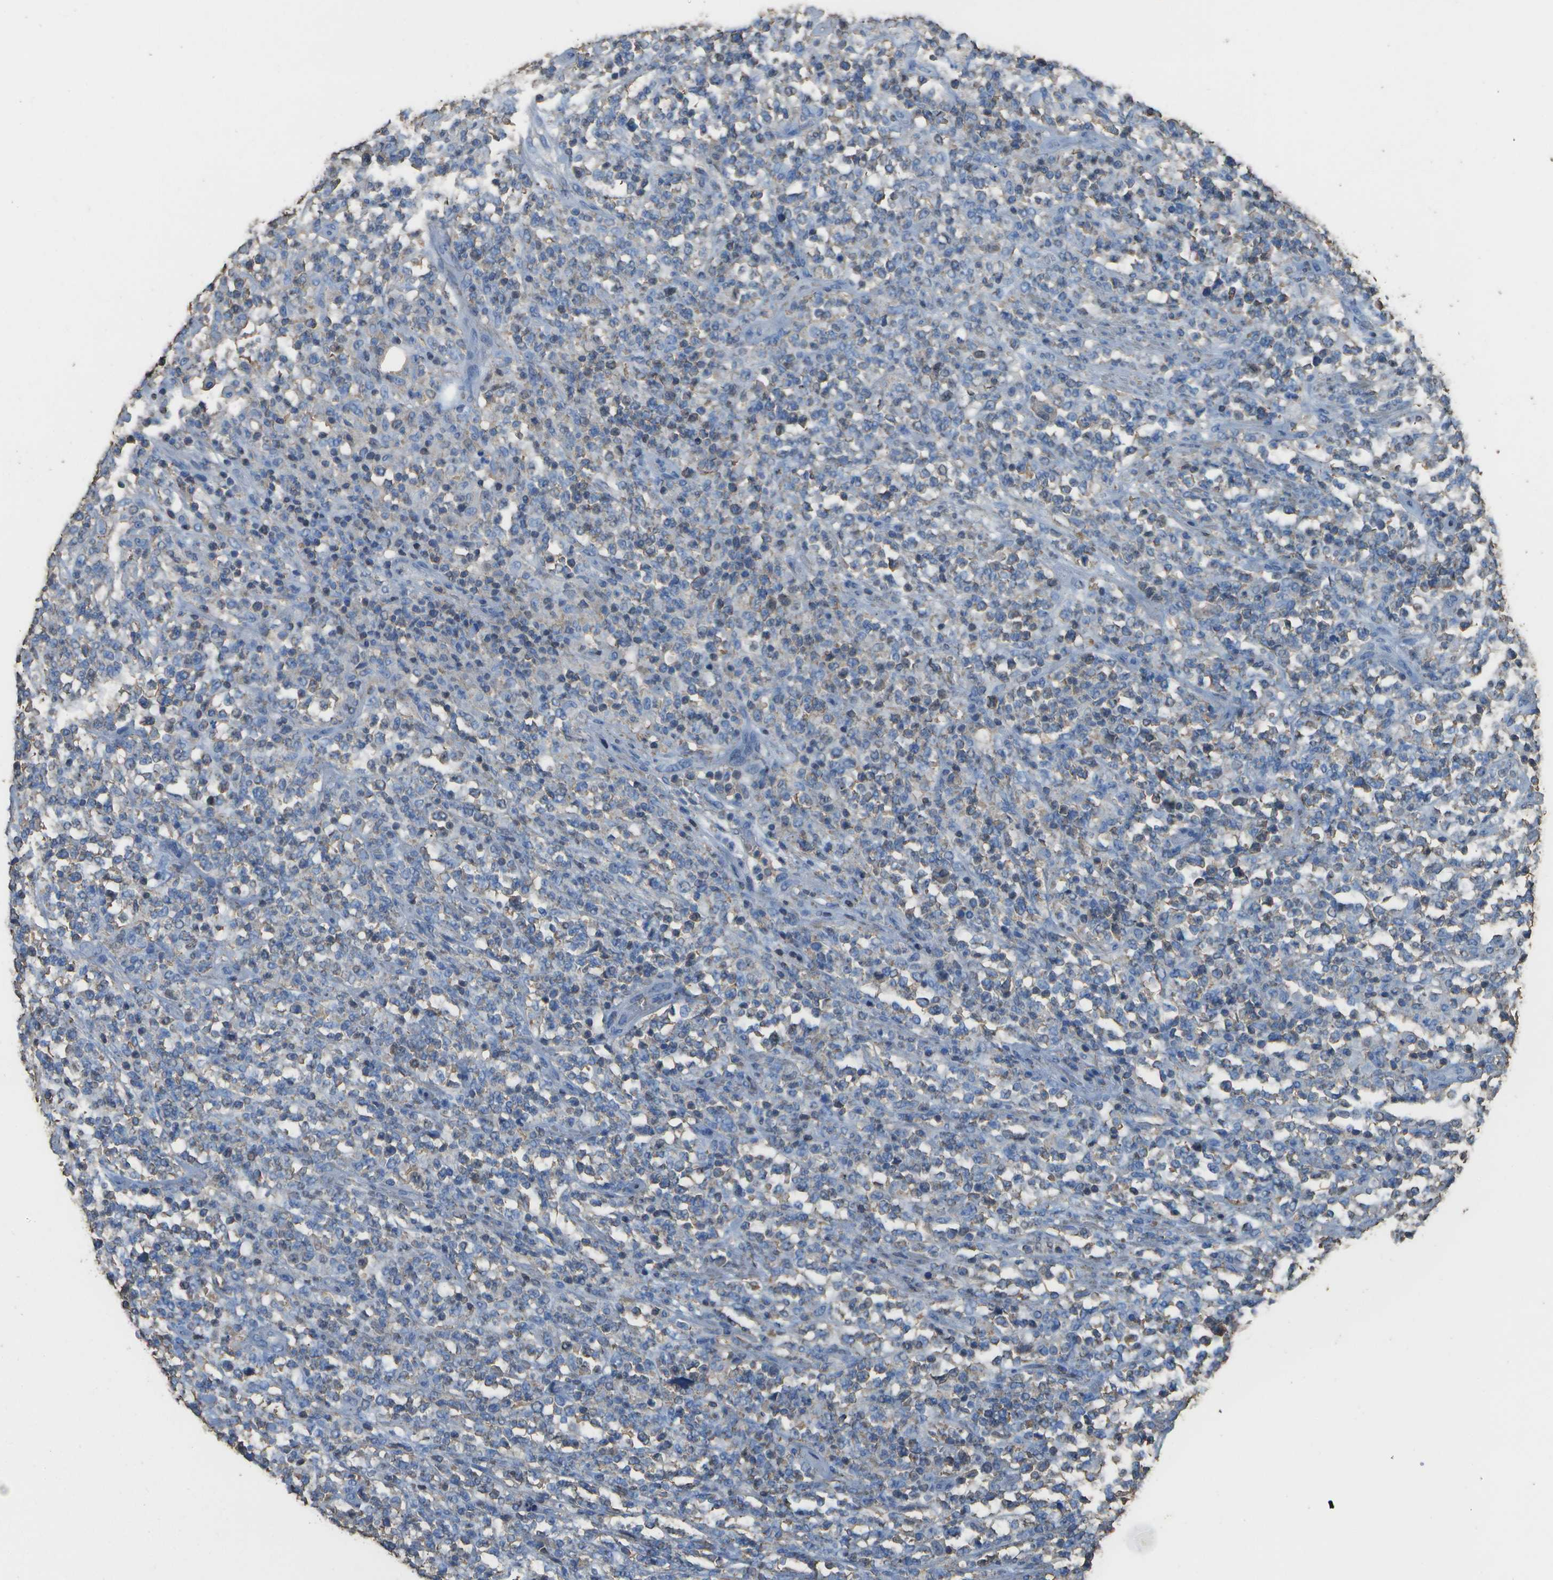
{"staining": {"intensity": "negative", "quantity": "none", "location": "none"}, "tissue": "lymphoma", "cell_type": "Tumor cells", "image_type": "cancer", "snomed": [{"axis": "morphology", "description": "Malignant lymphoma, non-Hodgkin's type, High grade"}, {"axis": "topography", "description": "Soft tissue"}], "caption": "There is no significant positivity in tumor cells of high-grade malignant lymphoma, non-Hodgkin's type.", "gene": "CYP4F11", "patient": {"sex": "male", "age": 18}}